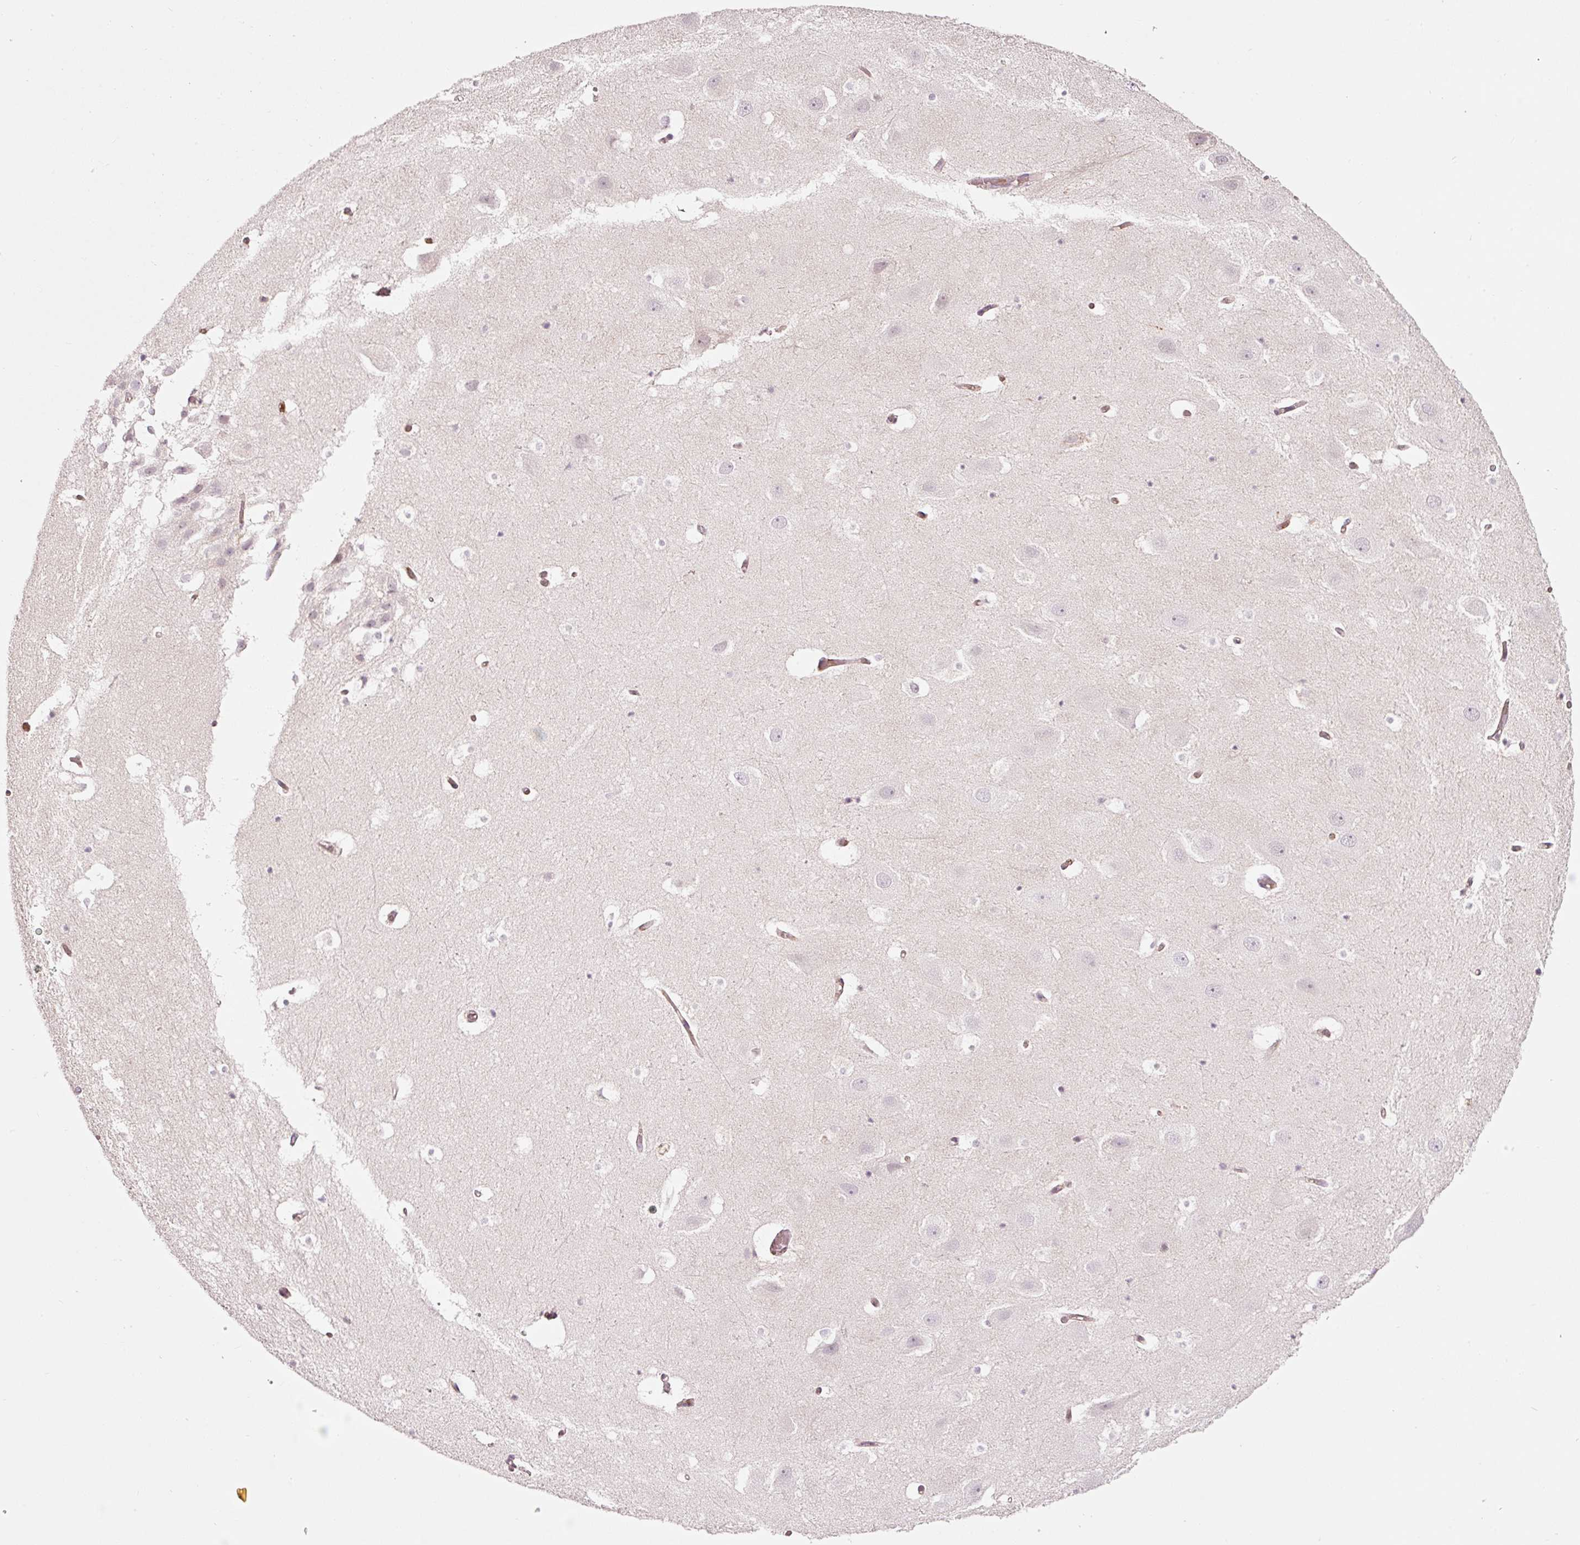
{"staining": {"intensity": "negative", "quantity": "none", "location": "none"}, "tissue": "hippocampus", "cell_type": "Glial cells", "image_type": "normal", "snomed": [{"axis": "morphology", "description": "Normal tissue, NOS"}, {"axis": "topography", "description": "Hippocampus"}], "caption": "Immunohistochemical staining of normal hippocampus exhibits no significant staining in glial cells. (Immunohistochemistry, brightfield microscopy, high magnification).", "gene": "LDHAL6B", "patient": {"sex": "female", "age": 52}}